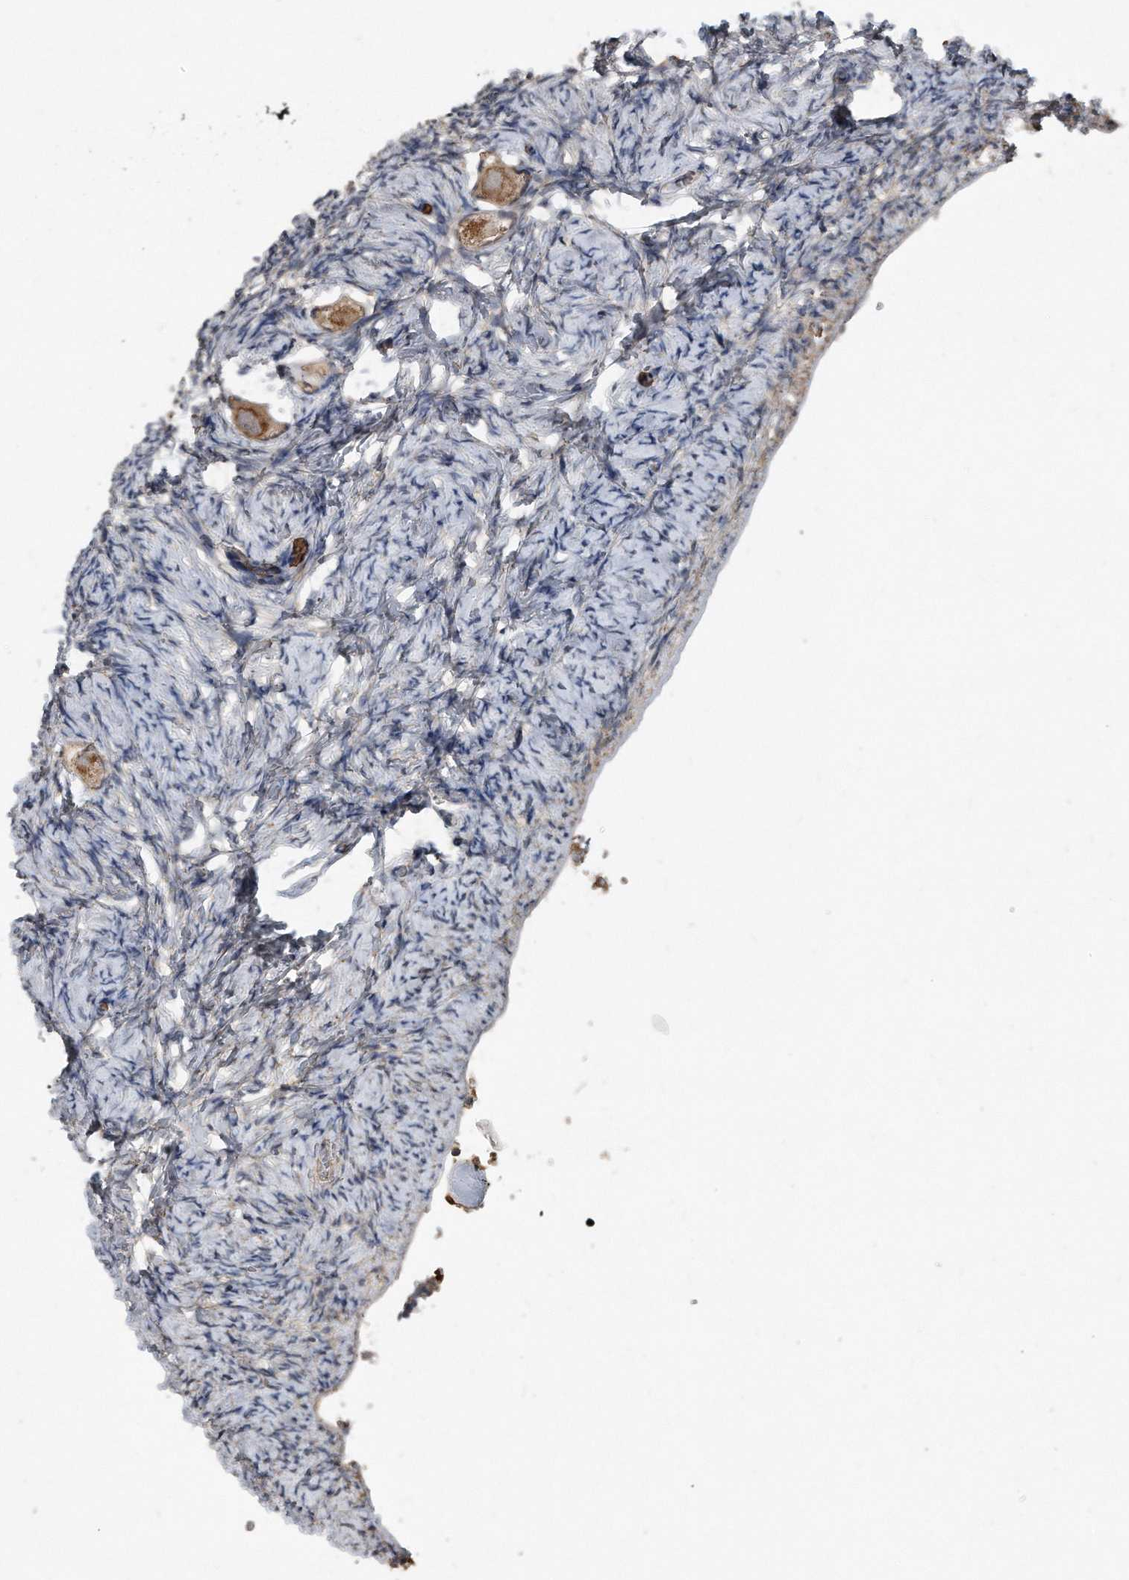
{"staining": {"intensity": "moderate", "quantity": ">75%", "location": "cytoplasmic/membranous"}, "tissue": "ovary", "cell_type": "Follicle cells", "image_type": "normal", "snomed": [{"axis": "morphology", "description": "Normal tissue, NOS"}, {"axis": "topography", "description": "Ovary"}], "caption": "A photomicrograph showing moderate cytoplasmic/membranous expression in about >75% of follicle cells in unremarkable ovary, as visualized by brown immunohistochemical staining.", "gene": "SDHA", "patient": {"sex": "female", "age": 27}}